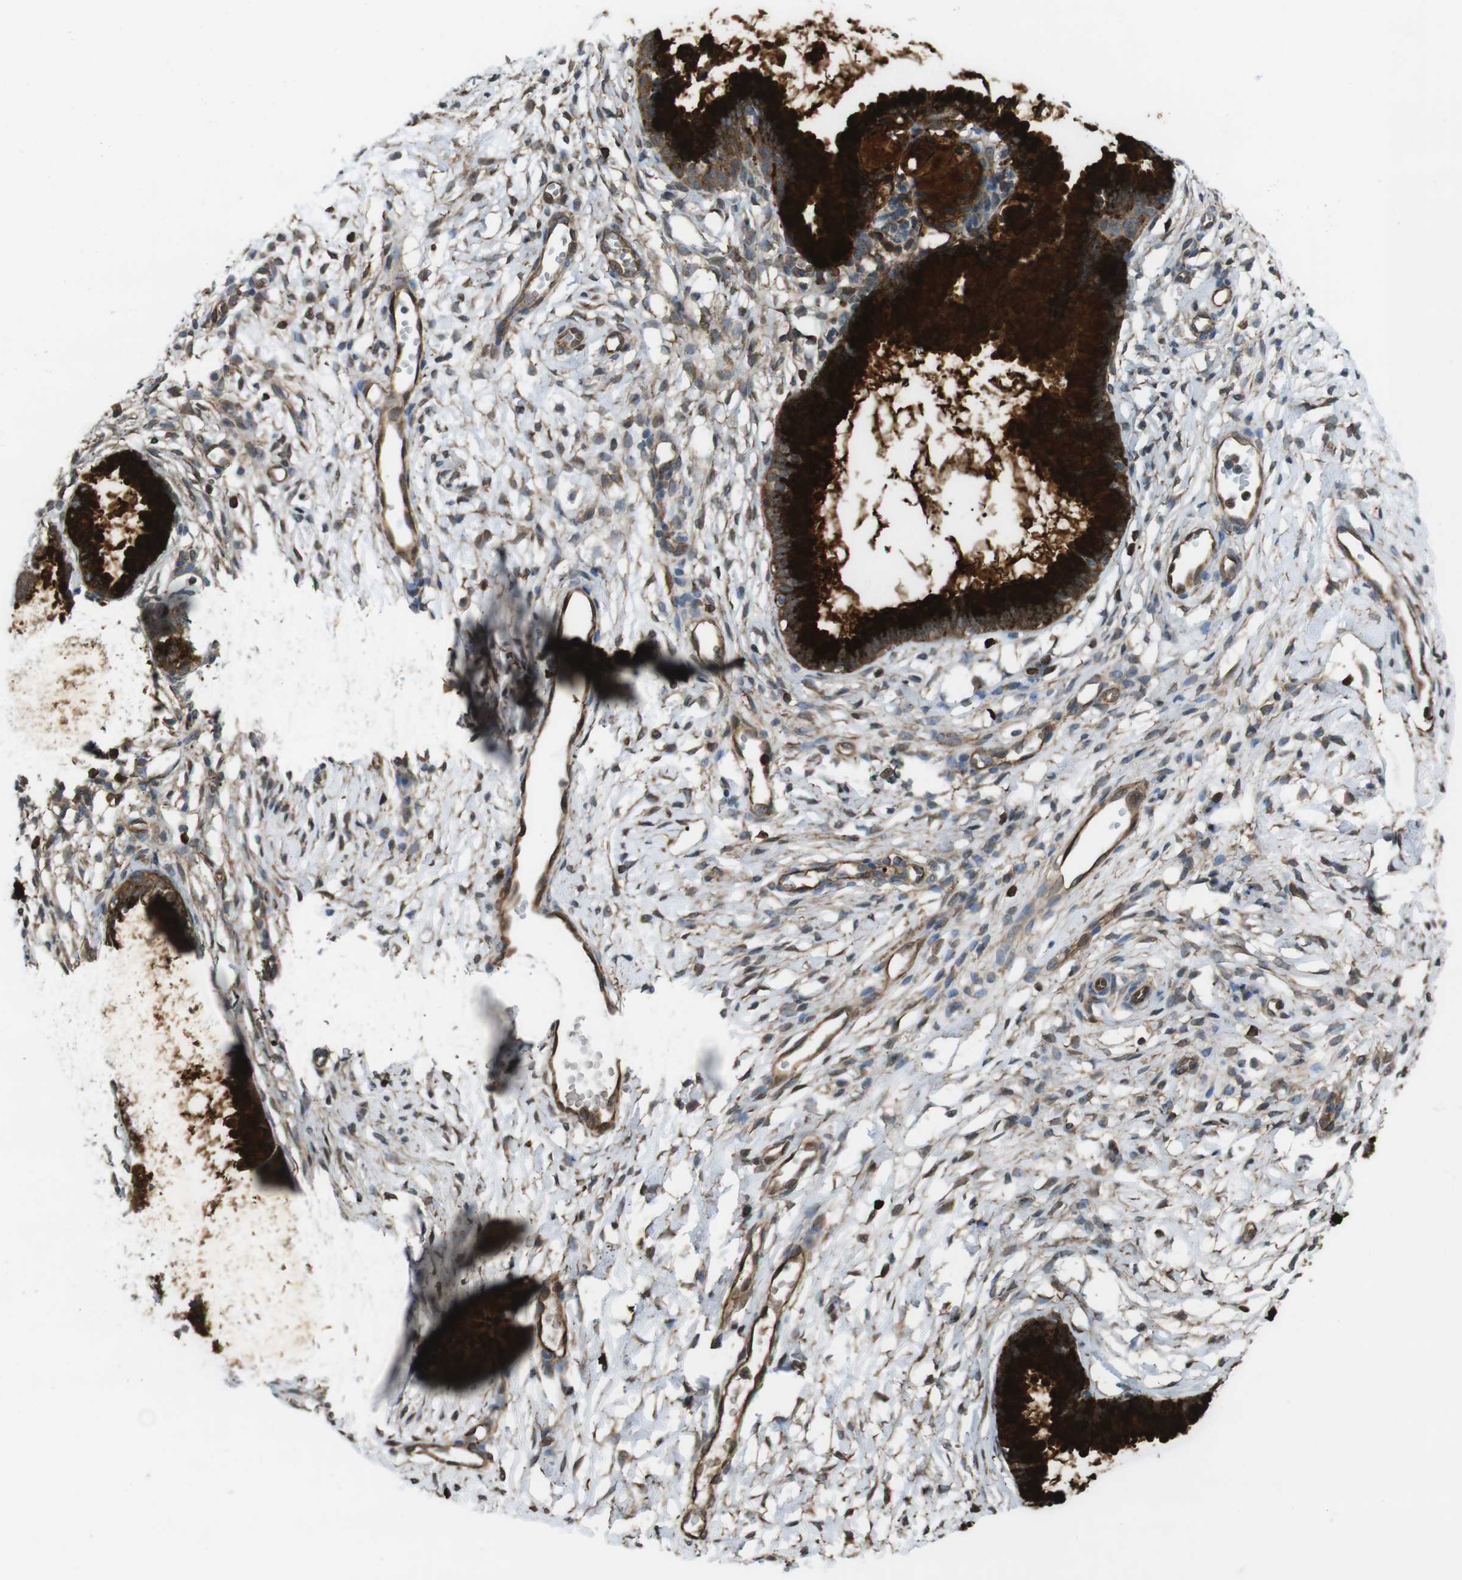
{"staining": {"intensity": "strong", "quantity": ">75%", "location": "cytoplasmic/membranous"}, "tissue": "cervix", "cell_type": "Glandular cells", "image_type": "normal", "snomed": [{"axis": "morphology", "description": "Normal tissue, NOS"}, {"axis": "topography", "description": "Cervix"}], "caption": "This micrograph demonstrates unremarkable cervix stained with IHC to label a protein in brown. The cytoplasmic/membranous of glandular cells show strong positivity for the protein. Nuclei are counter-stained blue.", "gene": "ARHGDIA", "patient": {"sex": "female", "age": 65}}